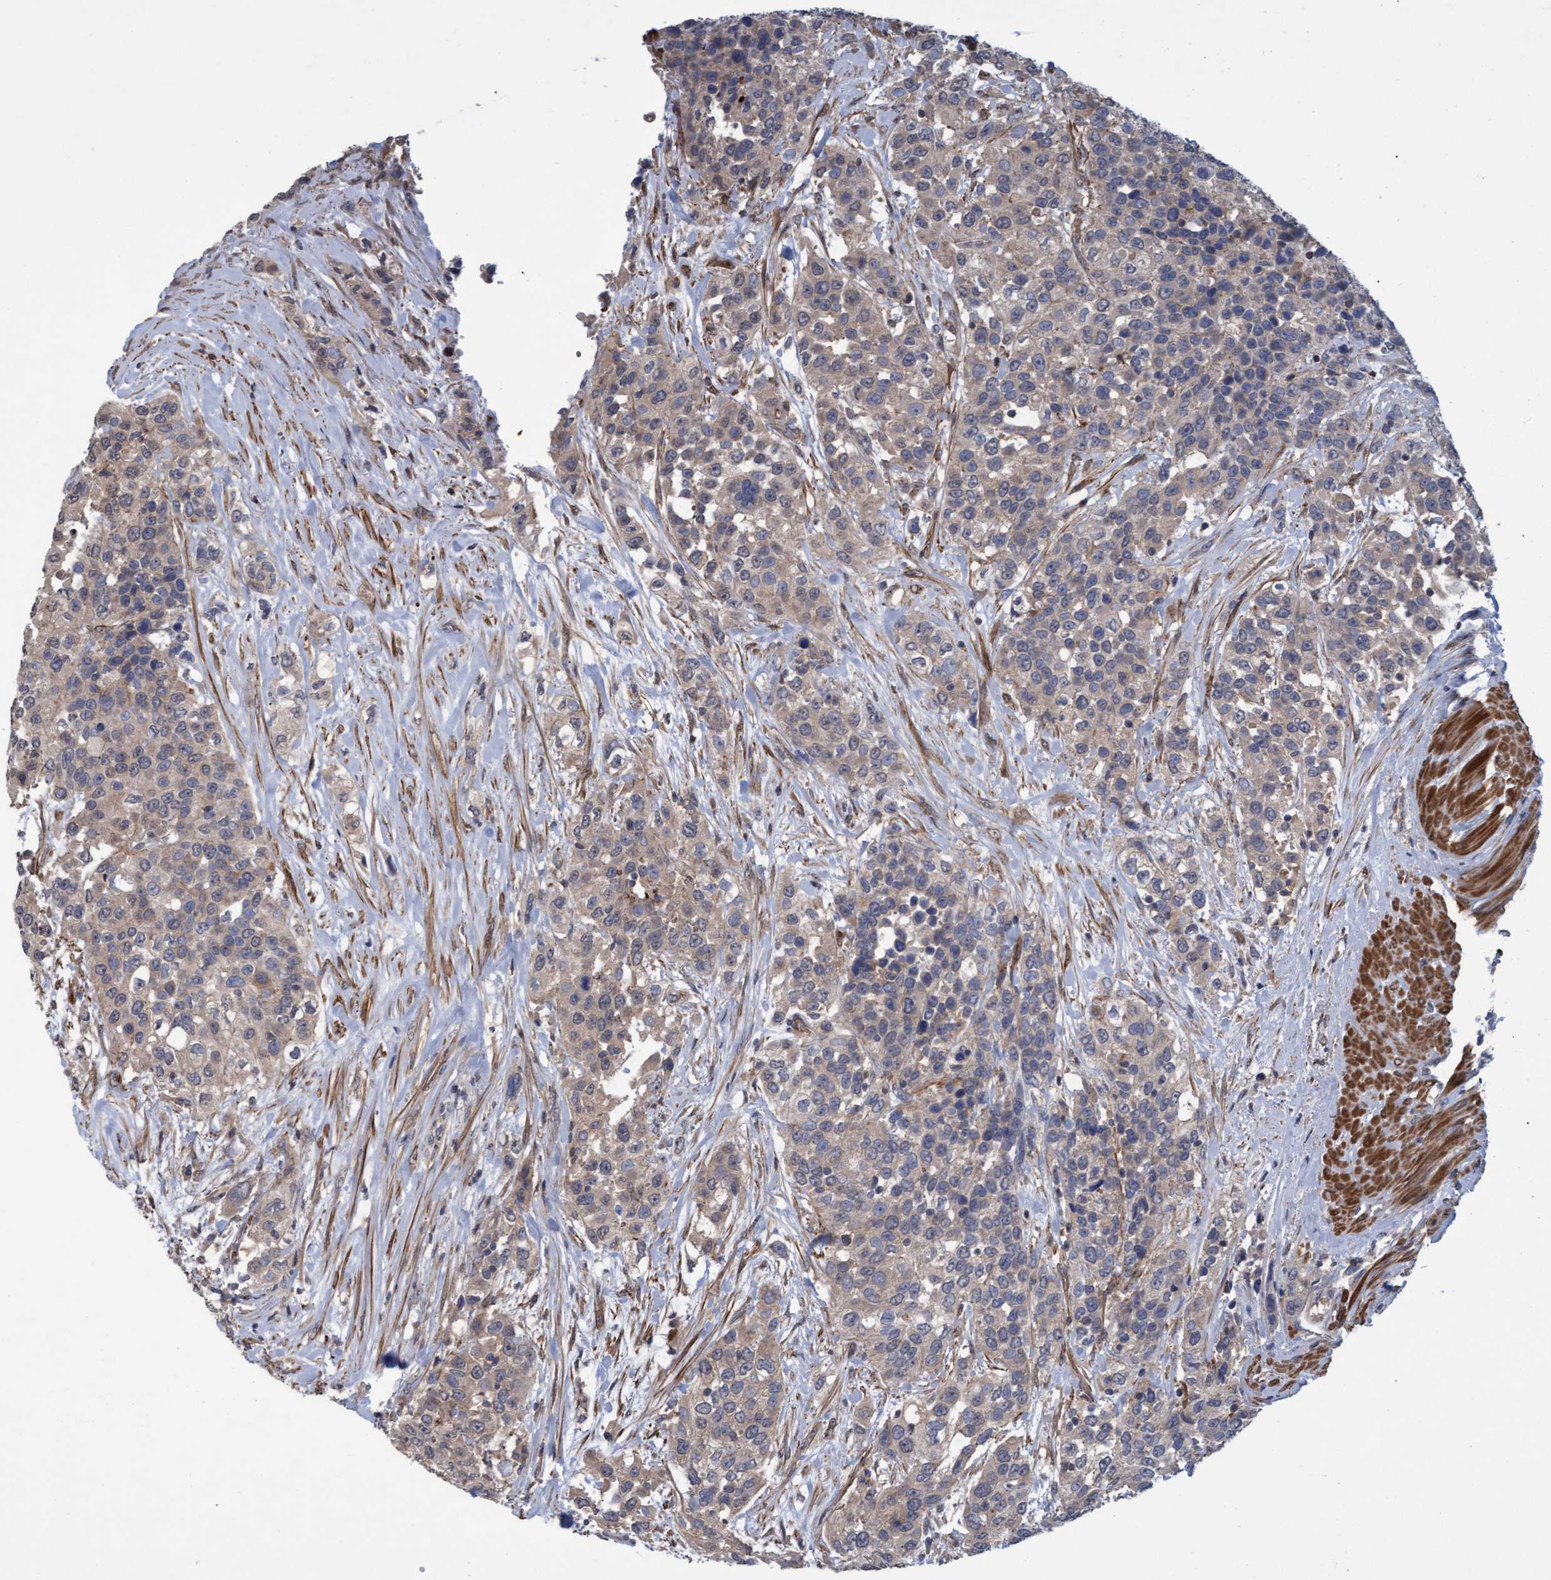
{"staining": {"intensity": "weak", "quantity": "<25%", "location": "cytoplasmic/membranous"}, "tissue": "urothelial cancer", "cell_type": "Tumor cells", "image_type": "cancer", "snomed": [{"axis": "morphology", "description": "Urothelial carcinoma, High grade"}, {"axis": "topography", "description": "Urinary bladder"}], "caption": "A histopathology image of high-grade urothelial carcinoma stained for a protein shows no brown staining in tumor cells. Brightfield microscopy of immunohistochemistry (IHC) stained with DAB (3,3'-diaminobenzidine) (brown) and hematoxylin (blue), captured at high magnification.", "gene": "NAA15", "patient": {"sex": "female", "age": 80}}